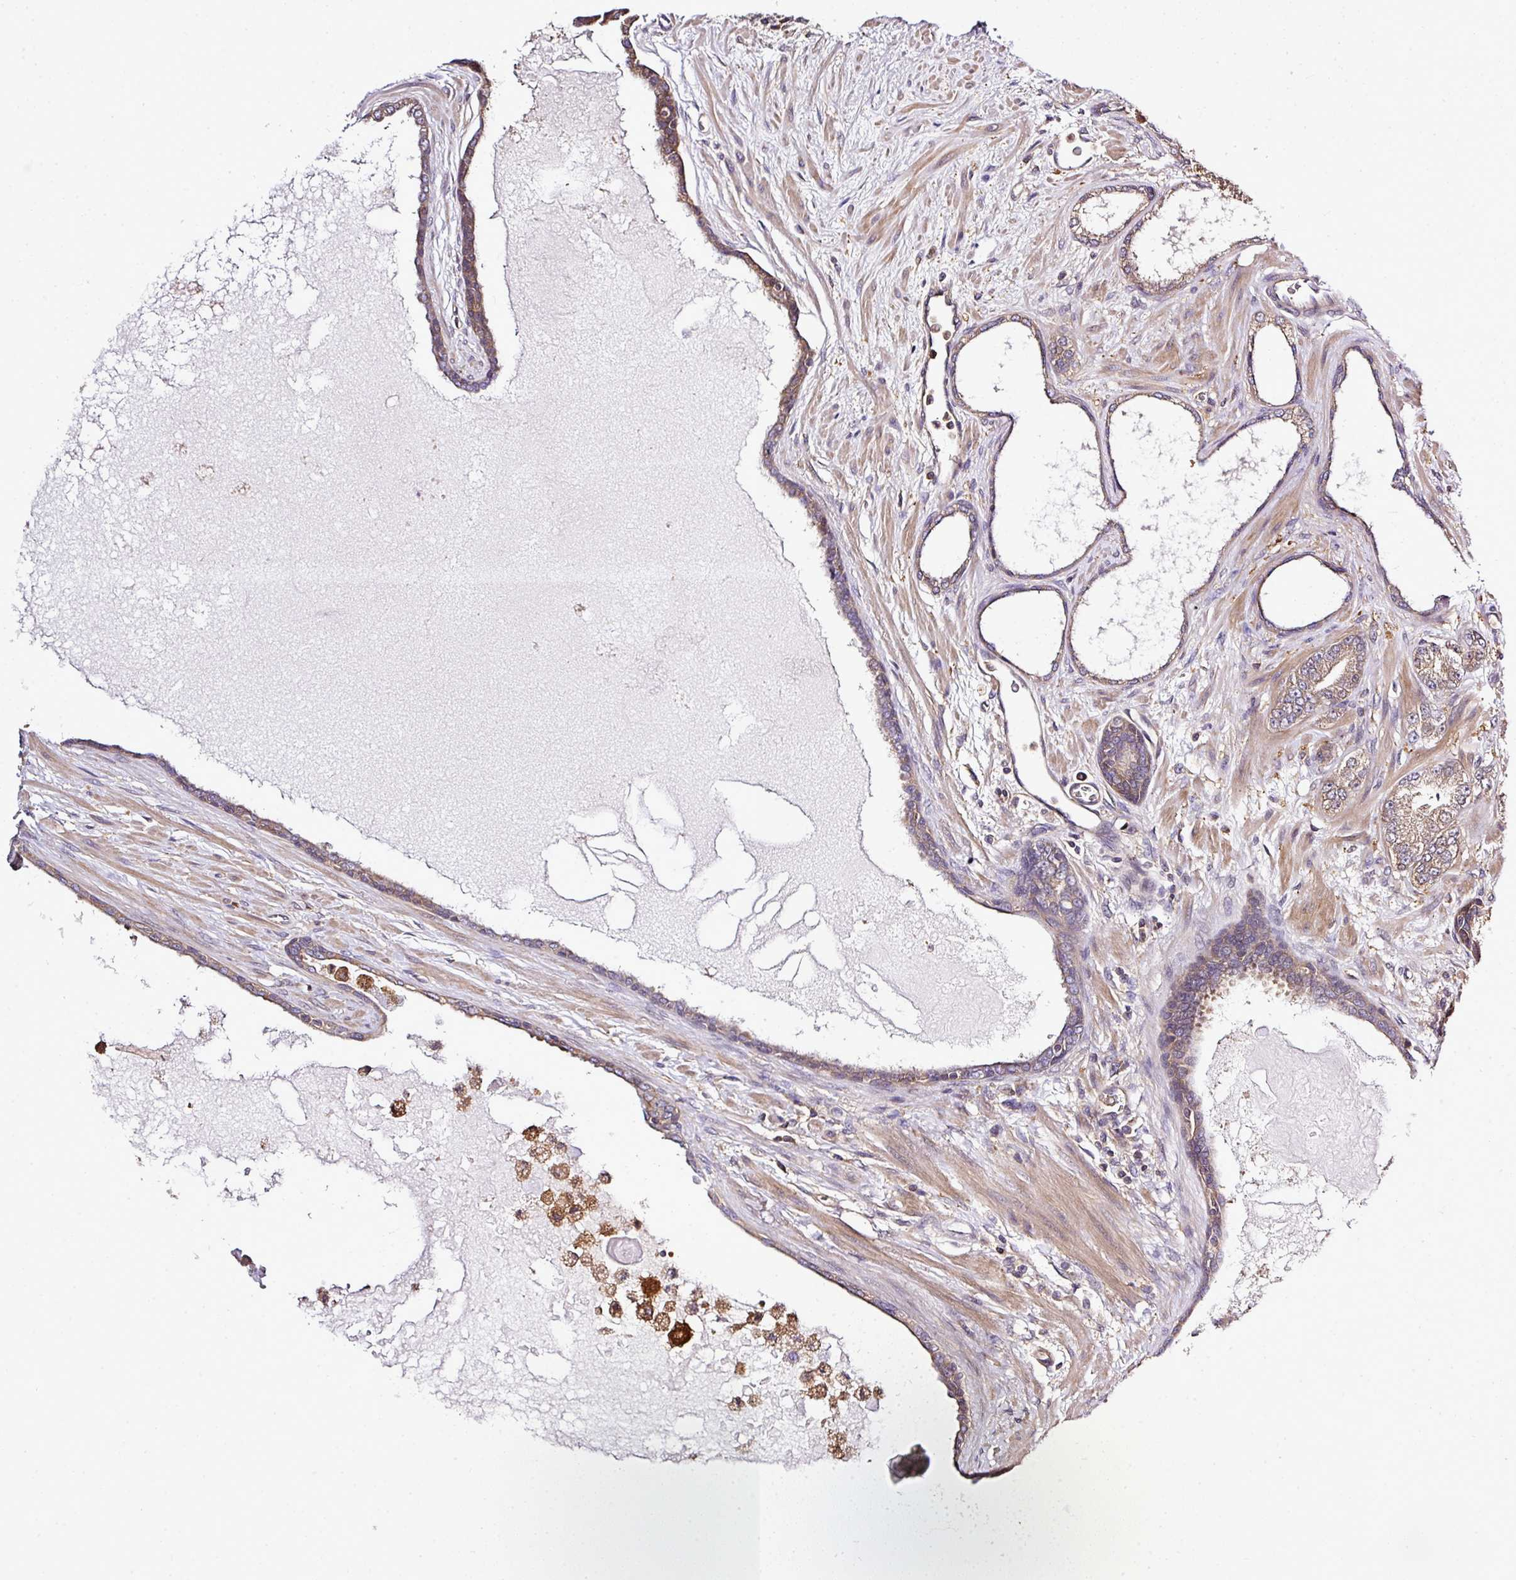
{"staining": {"intensity": "moderate", "quantity": ">75%", "location": "cytoplasmic/membranous"}, "tissue": "prostate cancer", "cell_type": "Tumor cells", "image_type": "cancer", "snomed": [{"axis": "morphology", "description": "Adenocarcinoma, High grade"}, {"axis": "topography", "description": "Prostate"}], "caption": "Prostate cancer (high-grade adenocarcinoma) stained with DAB immunohistochemistry (IHC) exhibits medium levels of moderate cytoplasmic/membranous expression in approximately >75% of tumor cells.", "gene": "TMEM107", "patient": {"sex": "male", "age": 68}}